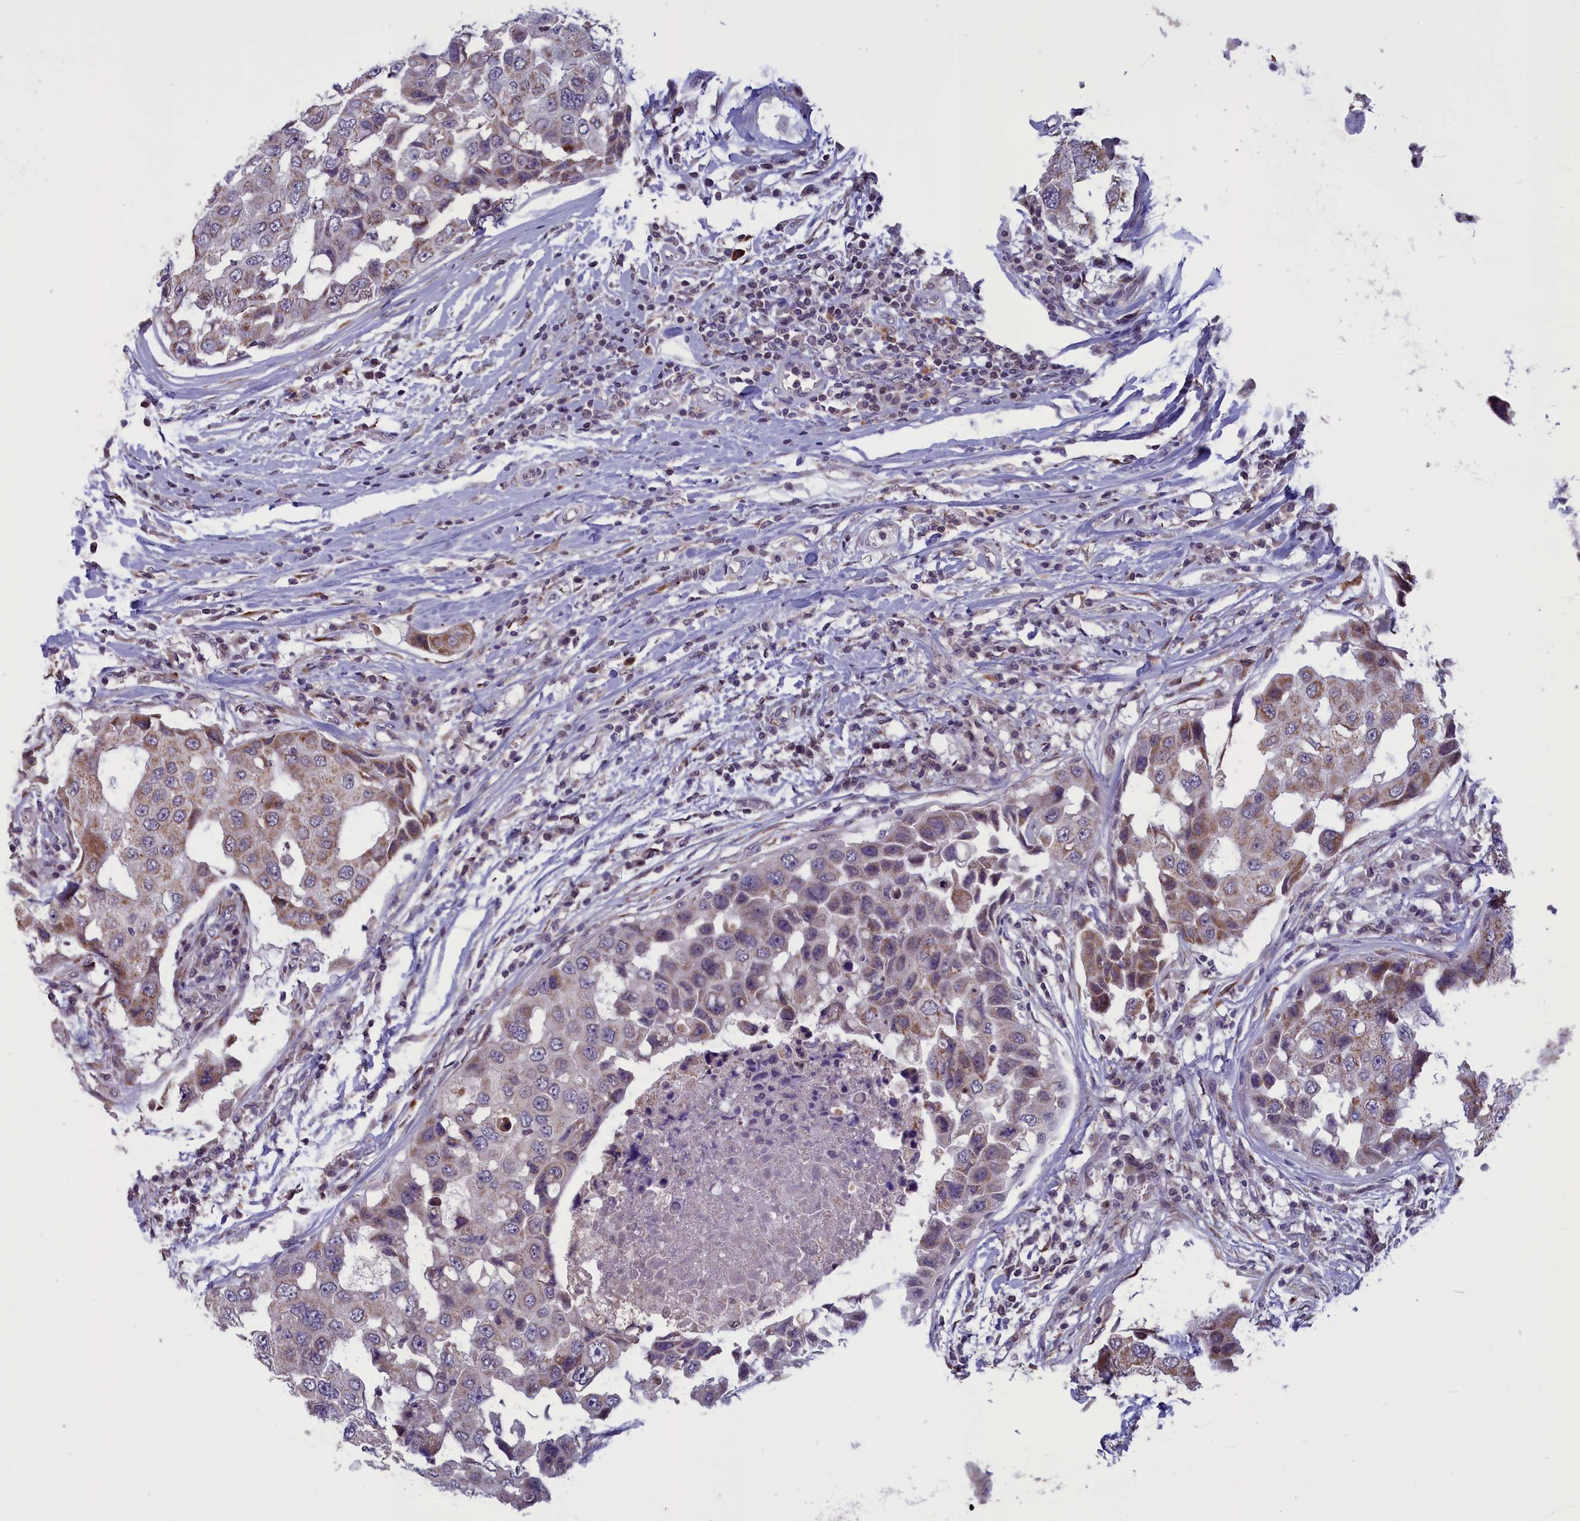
{"staining": {"intensity": "moderate", "quantity": "25%-75%", "location": "cytoplasmic/membranous"}, "tissue": "breast cancer", "cell_type": "Tumor cells", "image_type": "cancer", "snomed": [{"axis": "morphology", "description": "Duct carcinoma"}, {"axis": "topography", "description": "Breast"}], "caption": "This micrograph reveals breast cancer stained with IHC to label a protein in brown. The cytoplasmic/membranous of tumor cells show moderate positivity for the protein. Nuclei are counter-stained blue.", "gene": "PARS2", "patient": {"sex": "female", "age": 27}}